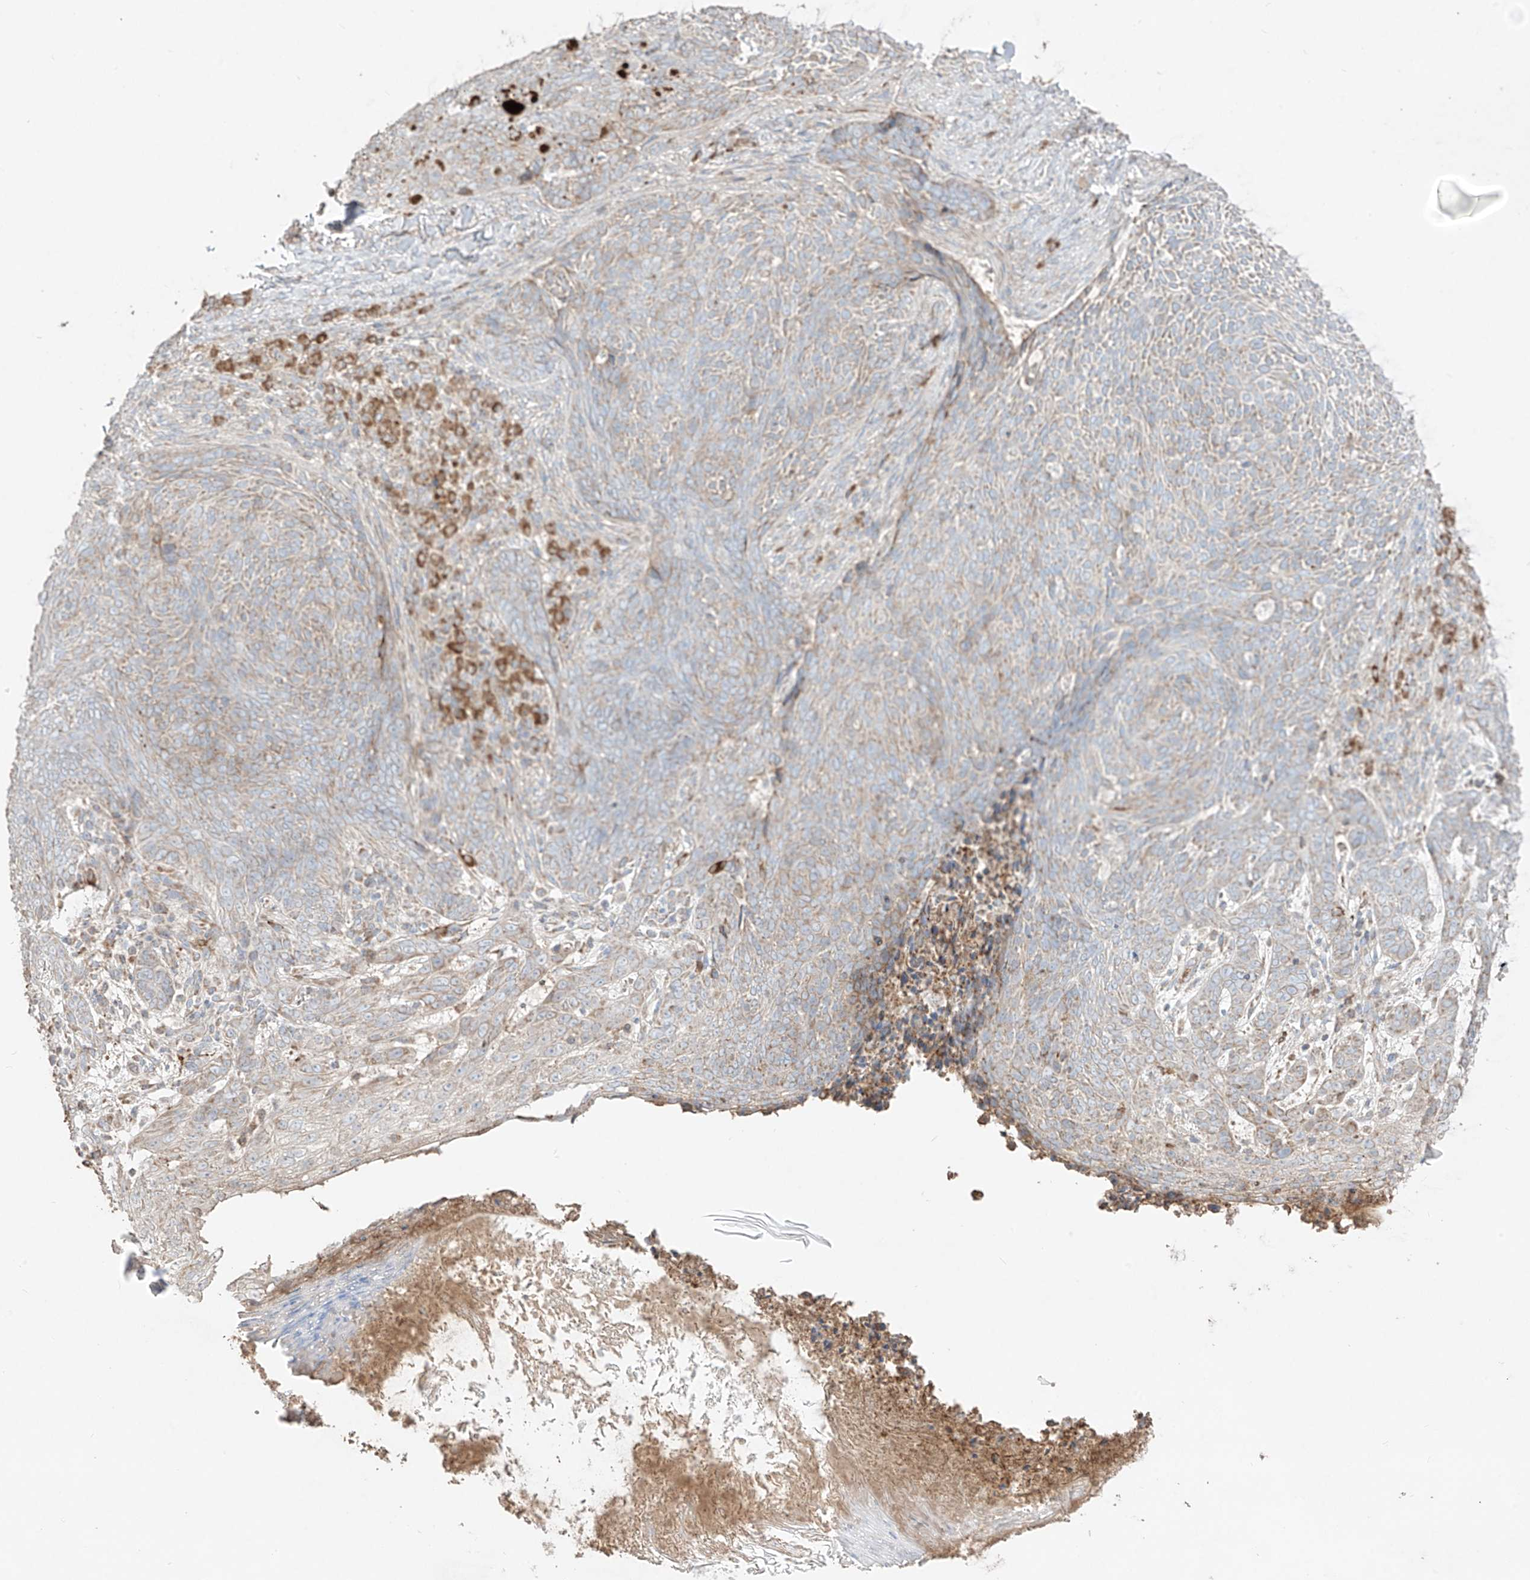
{"staining": {"intensity": "weak", "quantity": ">75%", "location": "cytoplasmic/membranous"}, "tissue": "skin cancer", "cell_type": "Tumor cells", "image_type": "cancer", "snomed": [{"axis": "morphology", "description": "Basal cell carcinoma"}, {"axis": "topography", "description": "Skin"}], "caption": "Basal cell carcinoma (skin) tissue demonstrates weak cytoplasmic/membranous expression in approximately >75% of tumor cells, visualized by immunohistochemistry.", "gene": "COLGALT2", "patient": {"sex": "male", "age": 85}}